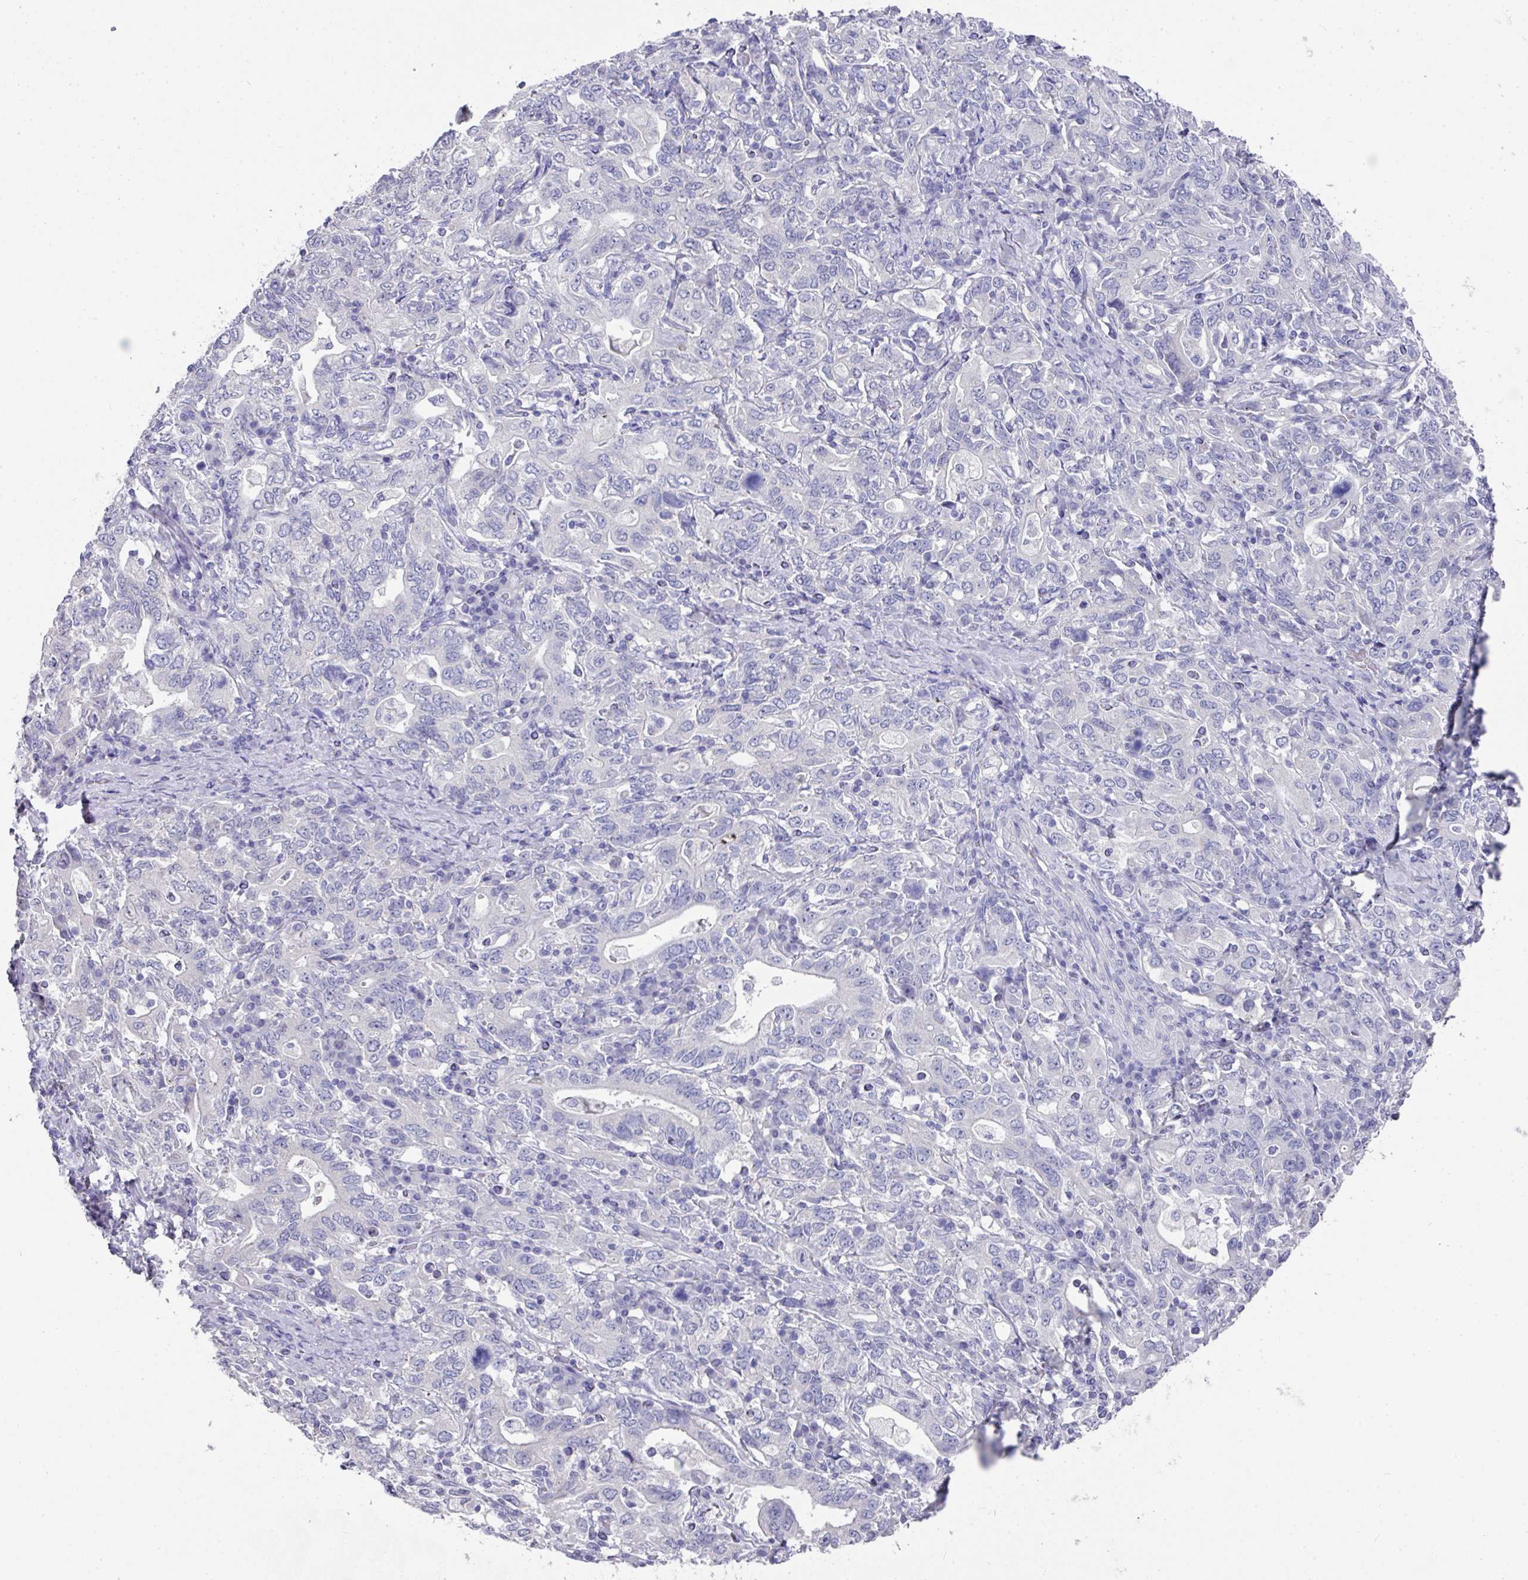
{"staining": {"intensity": "negative", "quantity": "none", "location": "none"}, "tissue": "stomach cancer", "cell_type": "Tumor cells", "image_type": "cancer", "snomed": [{"axis": "morphology", "description": "Adenocarcinoma, NOS"}, {"axis": "topography", "description": "Stomach, upper"}, {"axis": "topography", "description": "Stomach"}], "caption": "The IHC image has no significant staining in tumor cells of adenocarcinoma (stomach) tissue.", "gene": "DAZL", "patient": {"sex": "male", "age": 62}}